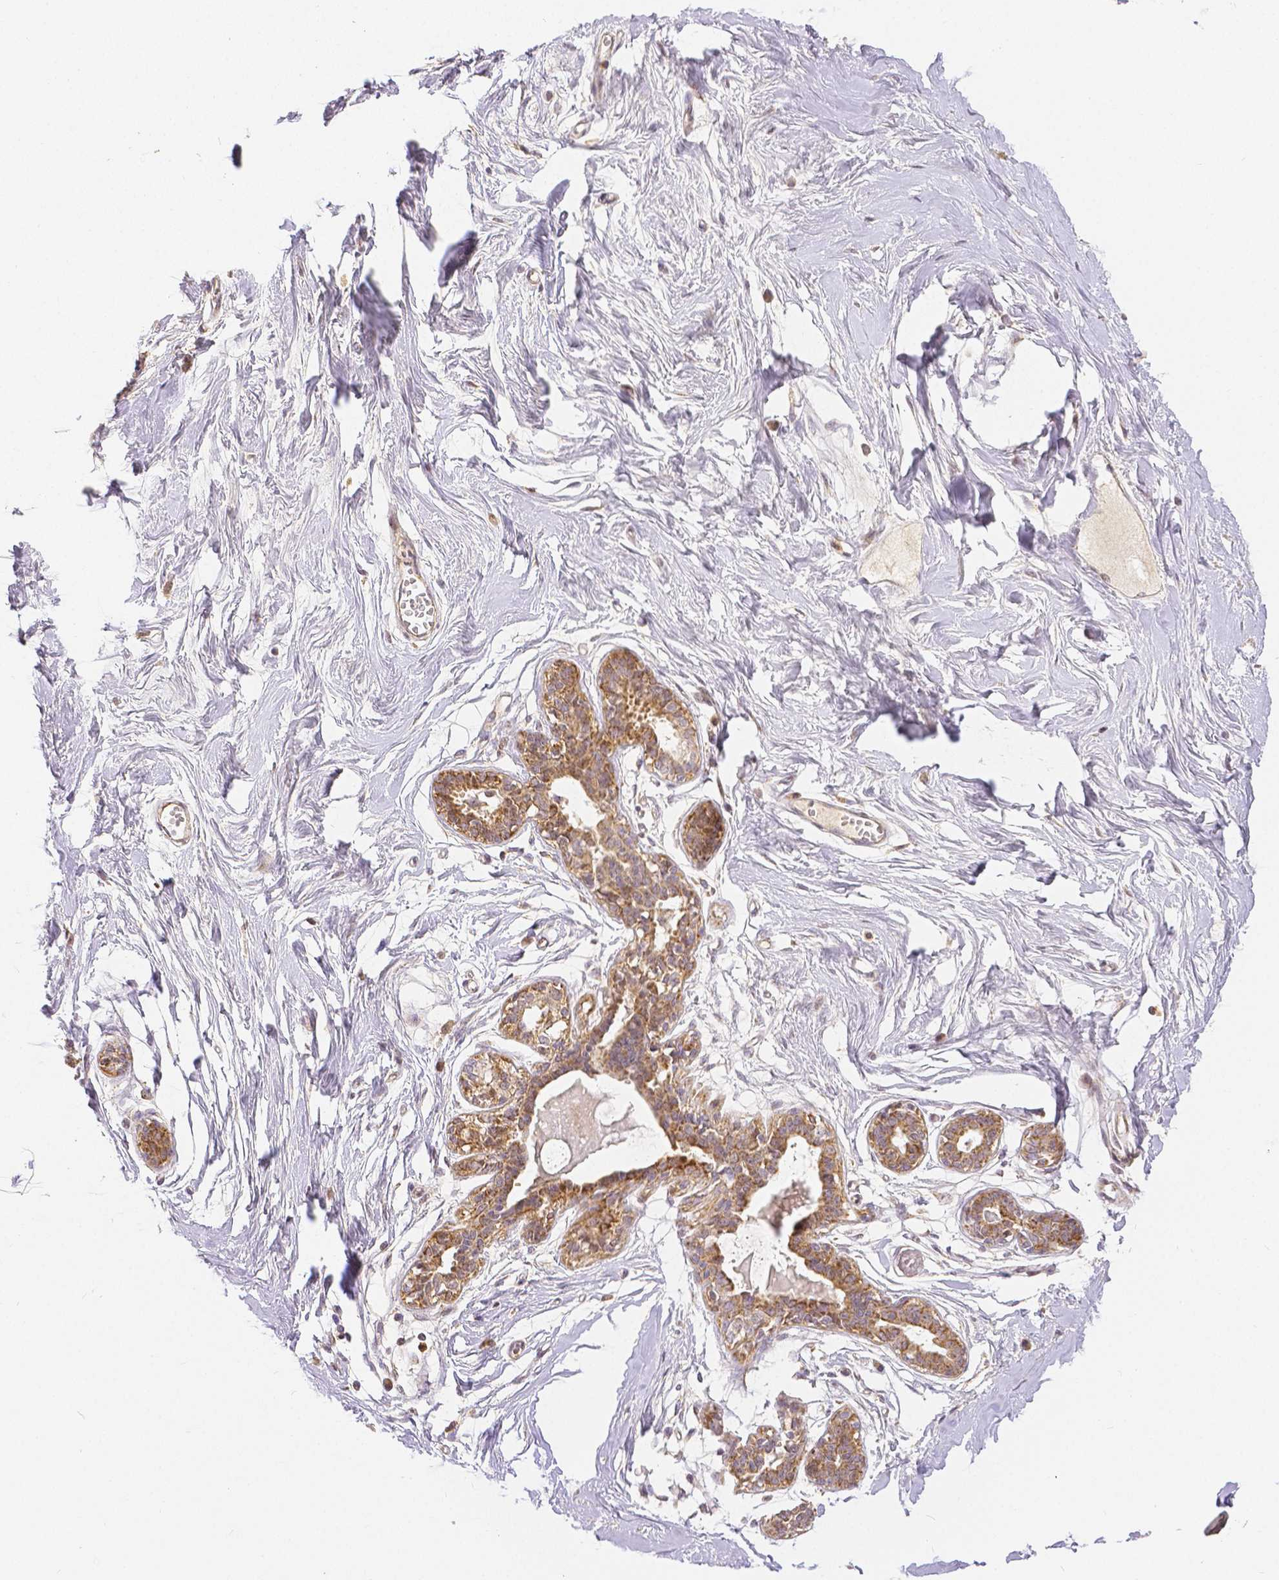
{"staining": {"intensity": "moderate", "quantity": "<25%", "location": "nuclear"}, "tissue": "breast", "cell_type": "Adipocytes", "image_type": "normal", "snomed": [{"axis": "morphology", "description": "Normal tissue, NOS"}, {"axis": "topography", "description": "Breast"}], "caption": "Moderate nuclear protein expression is appreciated in about <25% of adipocytes in breast.", "gene": "RHOT1", "patient": {"sex": "female", "age": 45}}